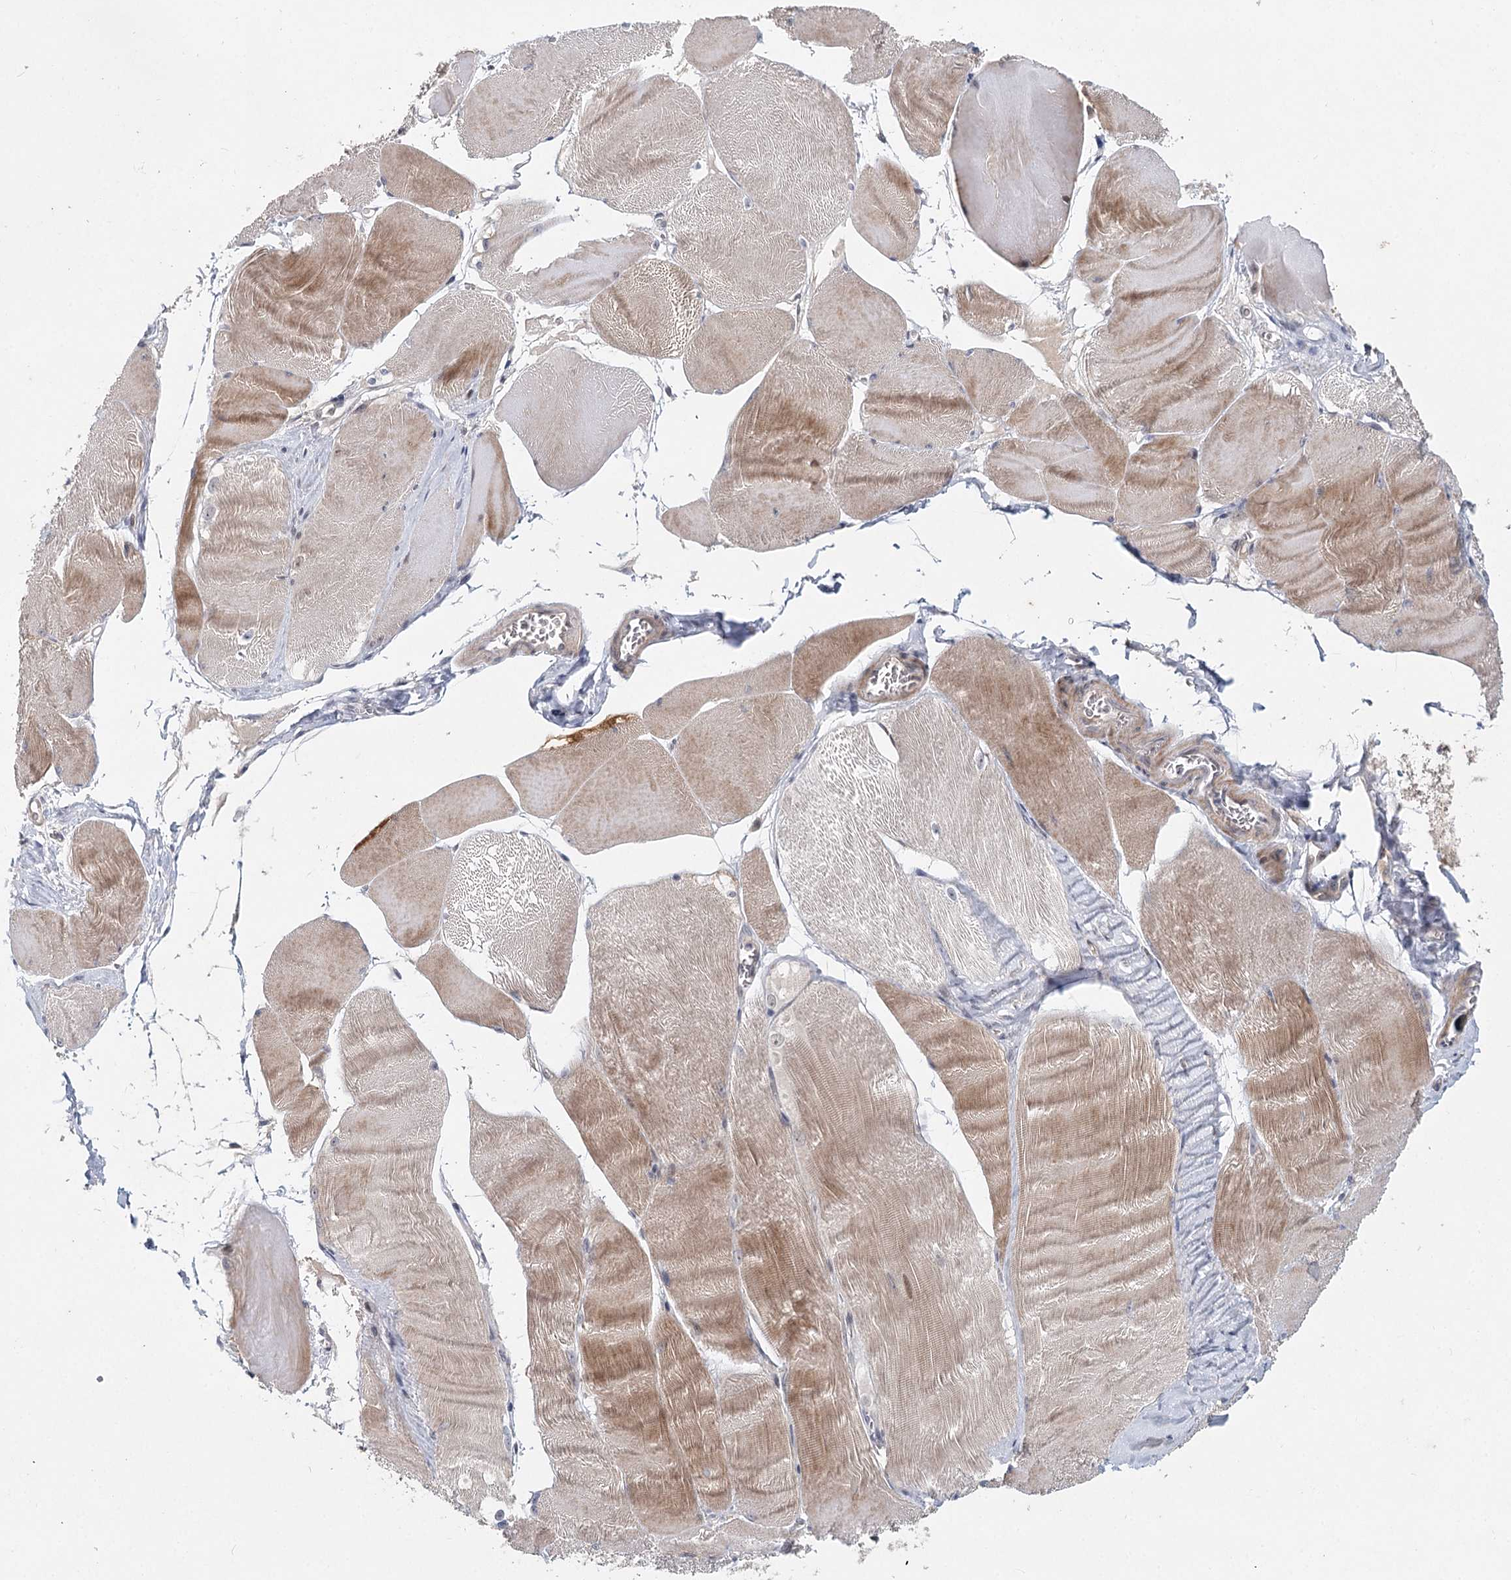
{"staining": {"intensity": "moderate", "quantity": "25%-75%", "location": "cytoplasmic/membranous"}, "tissue": "skeletal muscle", "cell_type": "Myocytes", "image_type": "normal", "snomed": [{"axis": "morphology", "description": "Normal tissue, NOS"}, {"axis": "morphology", "description": "Basal cell carcinoma"}, {"axis": "topography", "description": "Skeletal muscle"}], "caption": "High-magnification brightfield microscopy of benign skeletal muscle stained with DAB (3,3'-diaminobenzidine) (brown) and counterstained with hematoxylin (blue). myocytes exhibit moderate cytoplasmic/membranous expression is appreciated in about25%-75% of cells.", "gene": "AP3B1", "patient": {"sex": "female", "age": 64}}